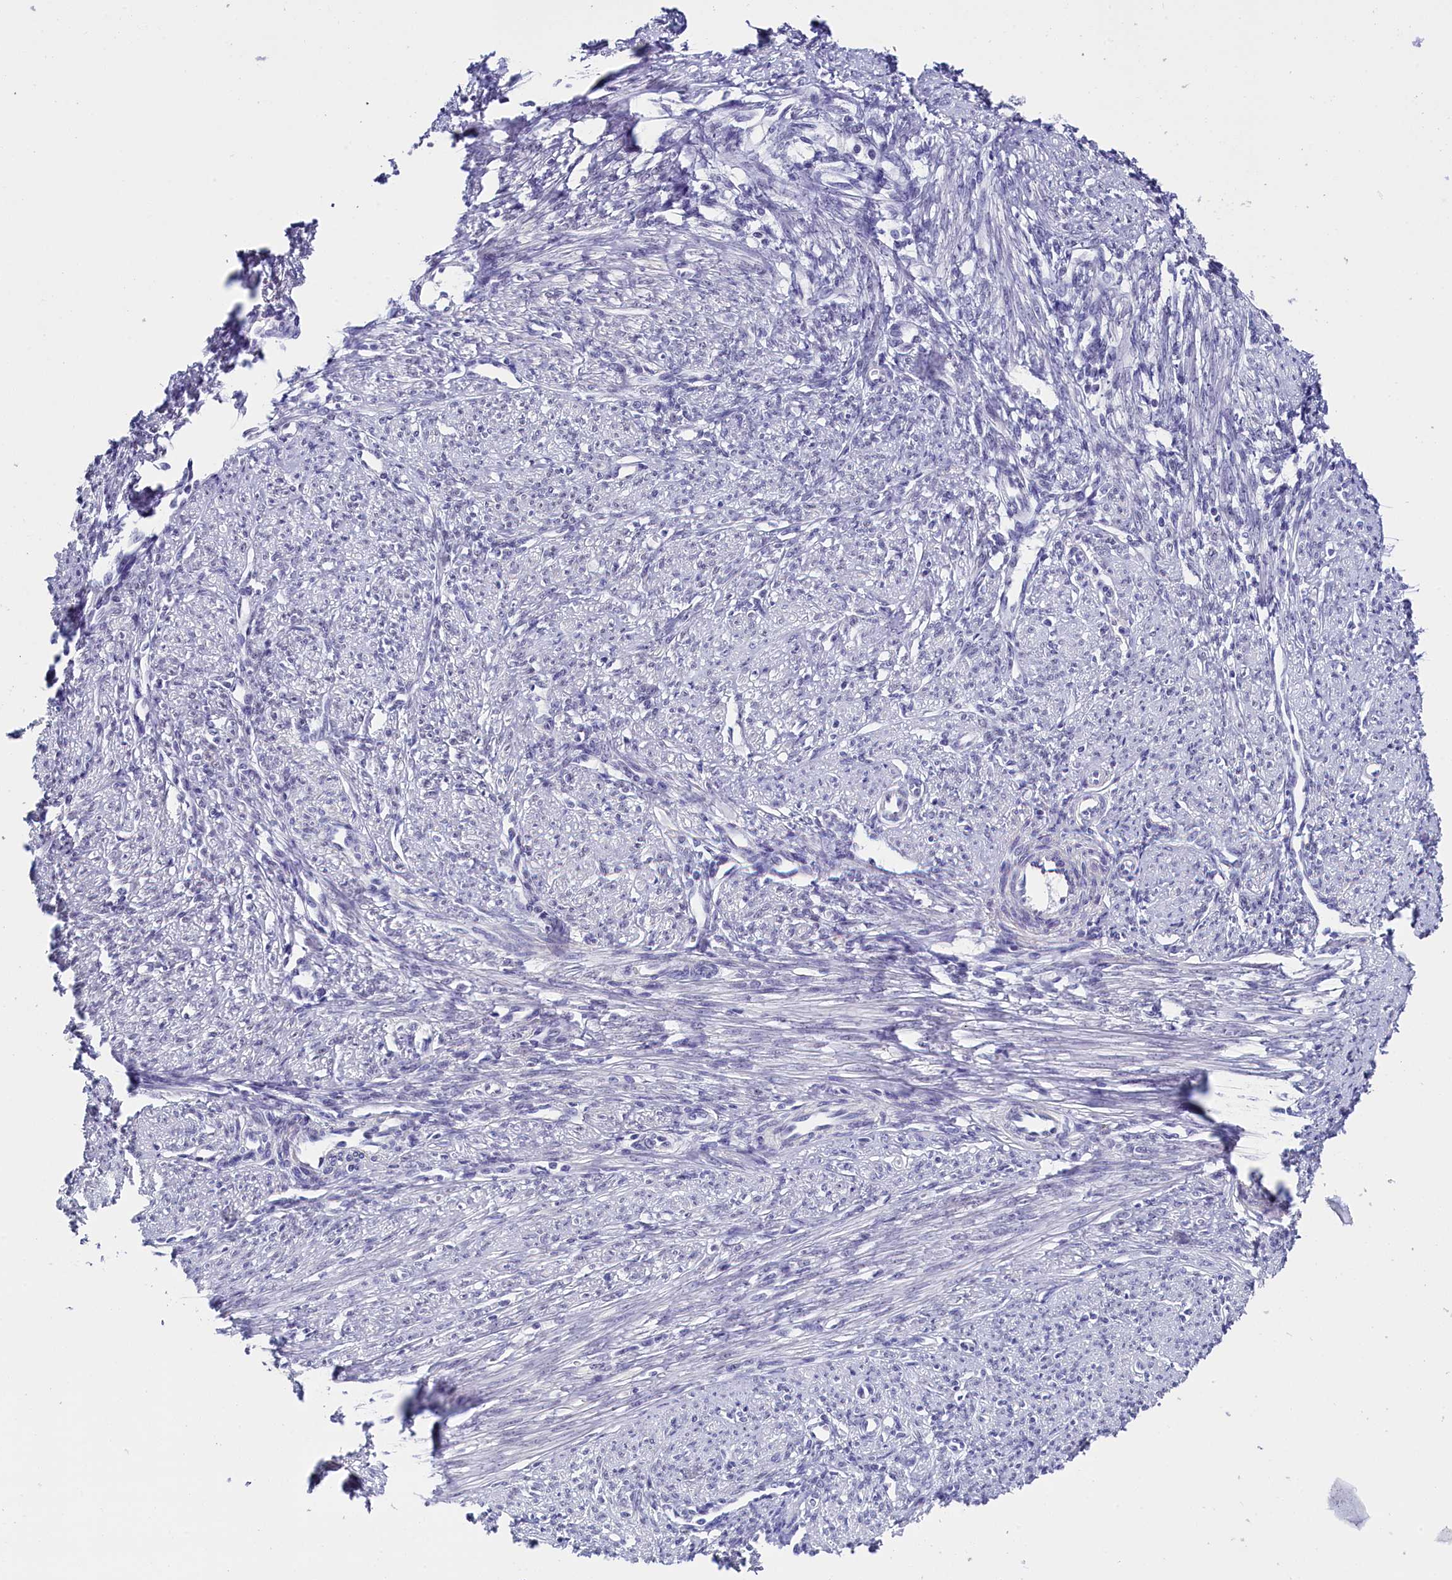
{"staining": {"intensity": "negative", "quantity": "none", "location": "none"}, "tissue": "smooth muscle", "cell_type": "Smooth muscle cells", "image_type": "normal", "snomed": [{"axis": "morphology", "description": "Normal tissue, NOS"}, {"axis": "topography", "description": "Smooth muscle"}, {"axis": "topography", "description": "Uterus"}], "caption": "Histopathology image shows no significant protein expression in smooth muscle cells of normal smooth muscle.", "gene": "CD2BP2", "patient": {"sex": "female", "age": 59}}